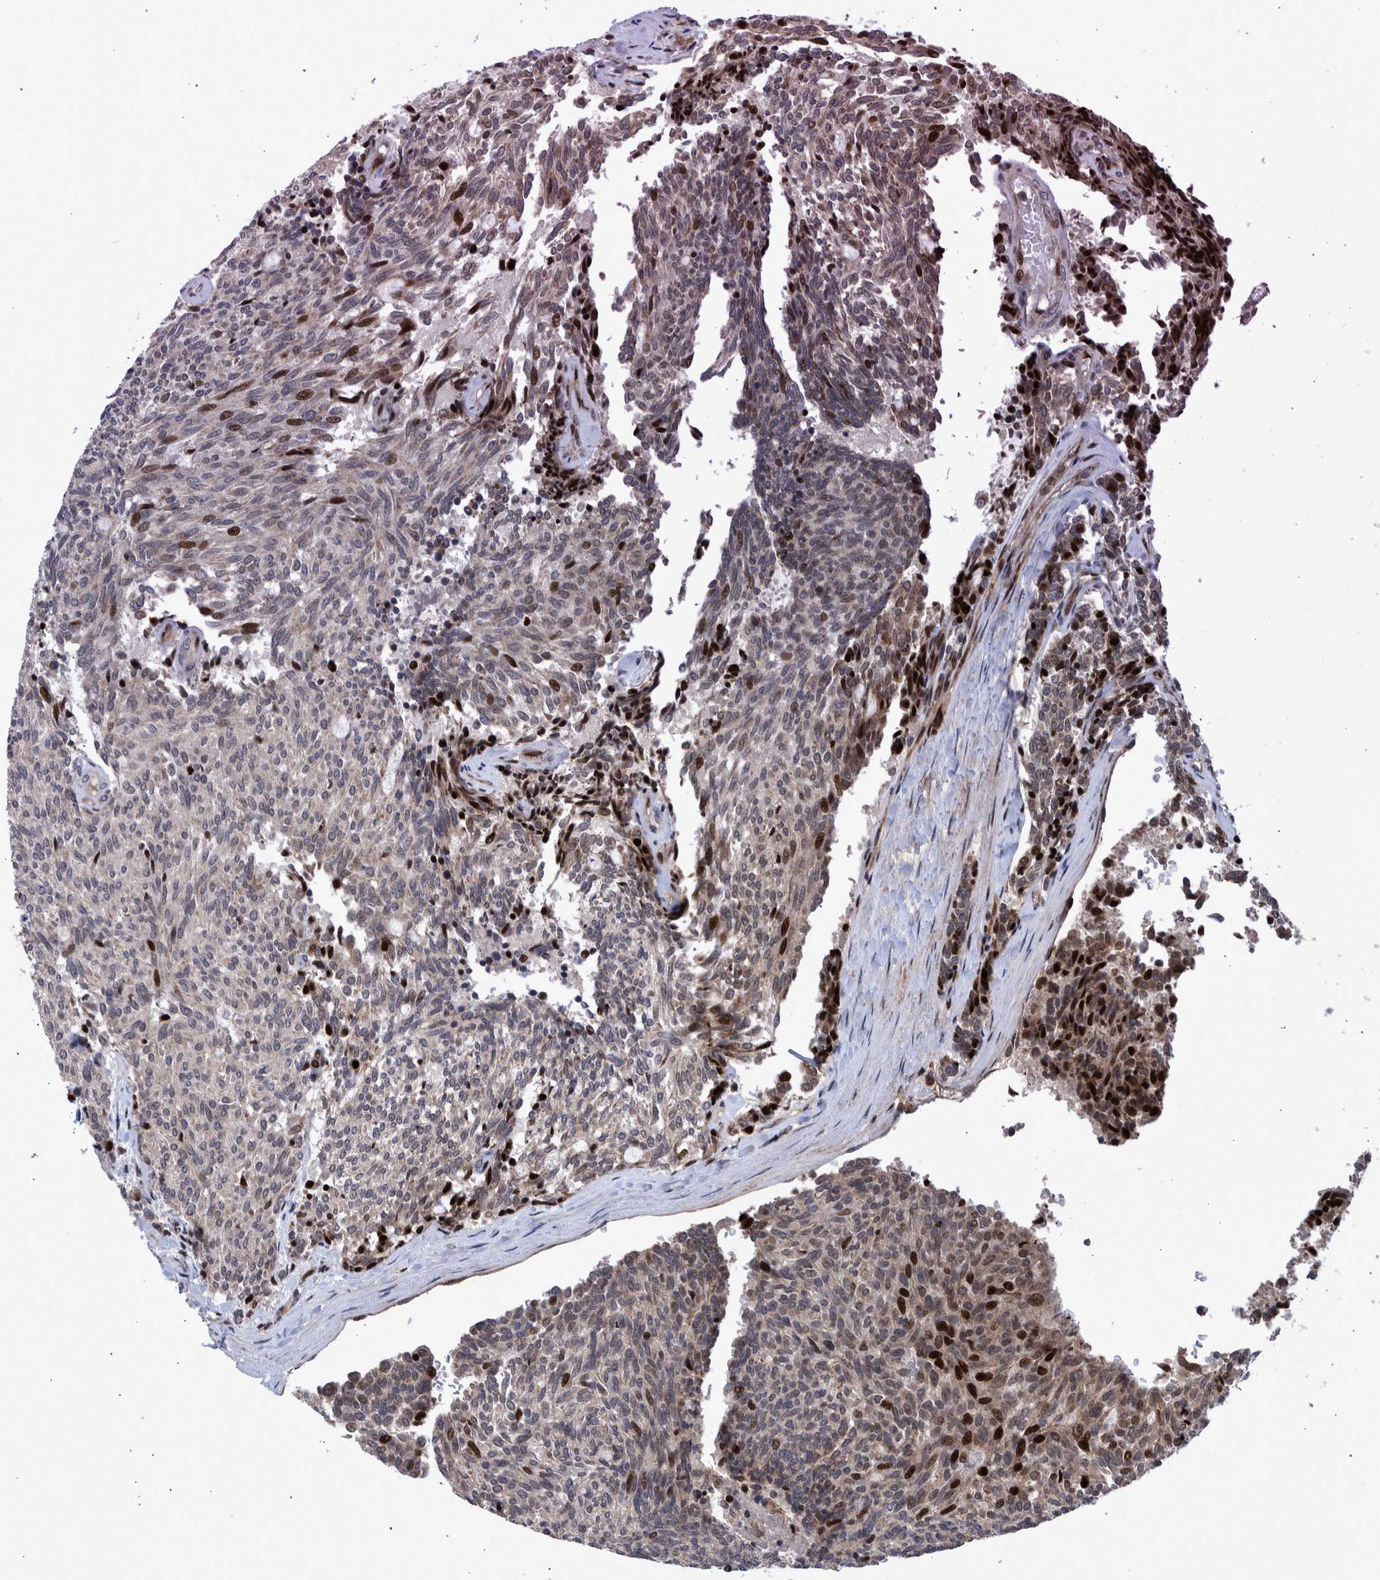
{"staining": {"intensity": "strong", "quantity": "25%-75%", "location": "nuclear"}, "tissue": "carcinoid", "cell_type": "Tumor cells", "image_type": "cancer", "snomed": [{"axis": "morphology", "description": "Carcinoid, malignant, NOS"}, {"axis": "topography", "description": "Pancreas"}], "caption": "Carcinoid was stained to show a protein in brown. There is high levels of strong nuclear positivity in approximately 25%-75% of tumor cells. (DAB (3,3'-diaminobenzidine) IHC with brightfield microscopy, high magnification).", "gene": "SHISA6", "patient": {"sex": "female", "age": 54}}